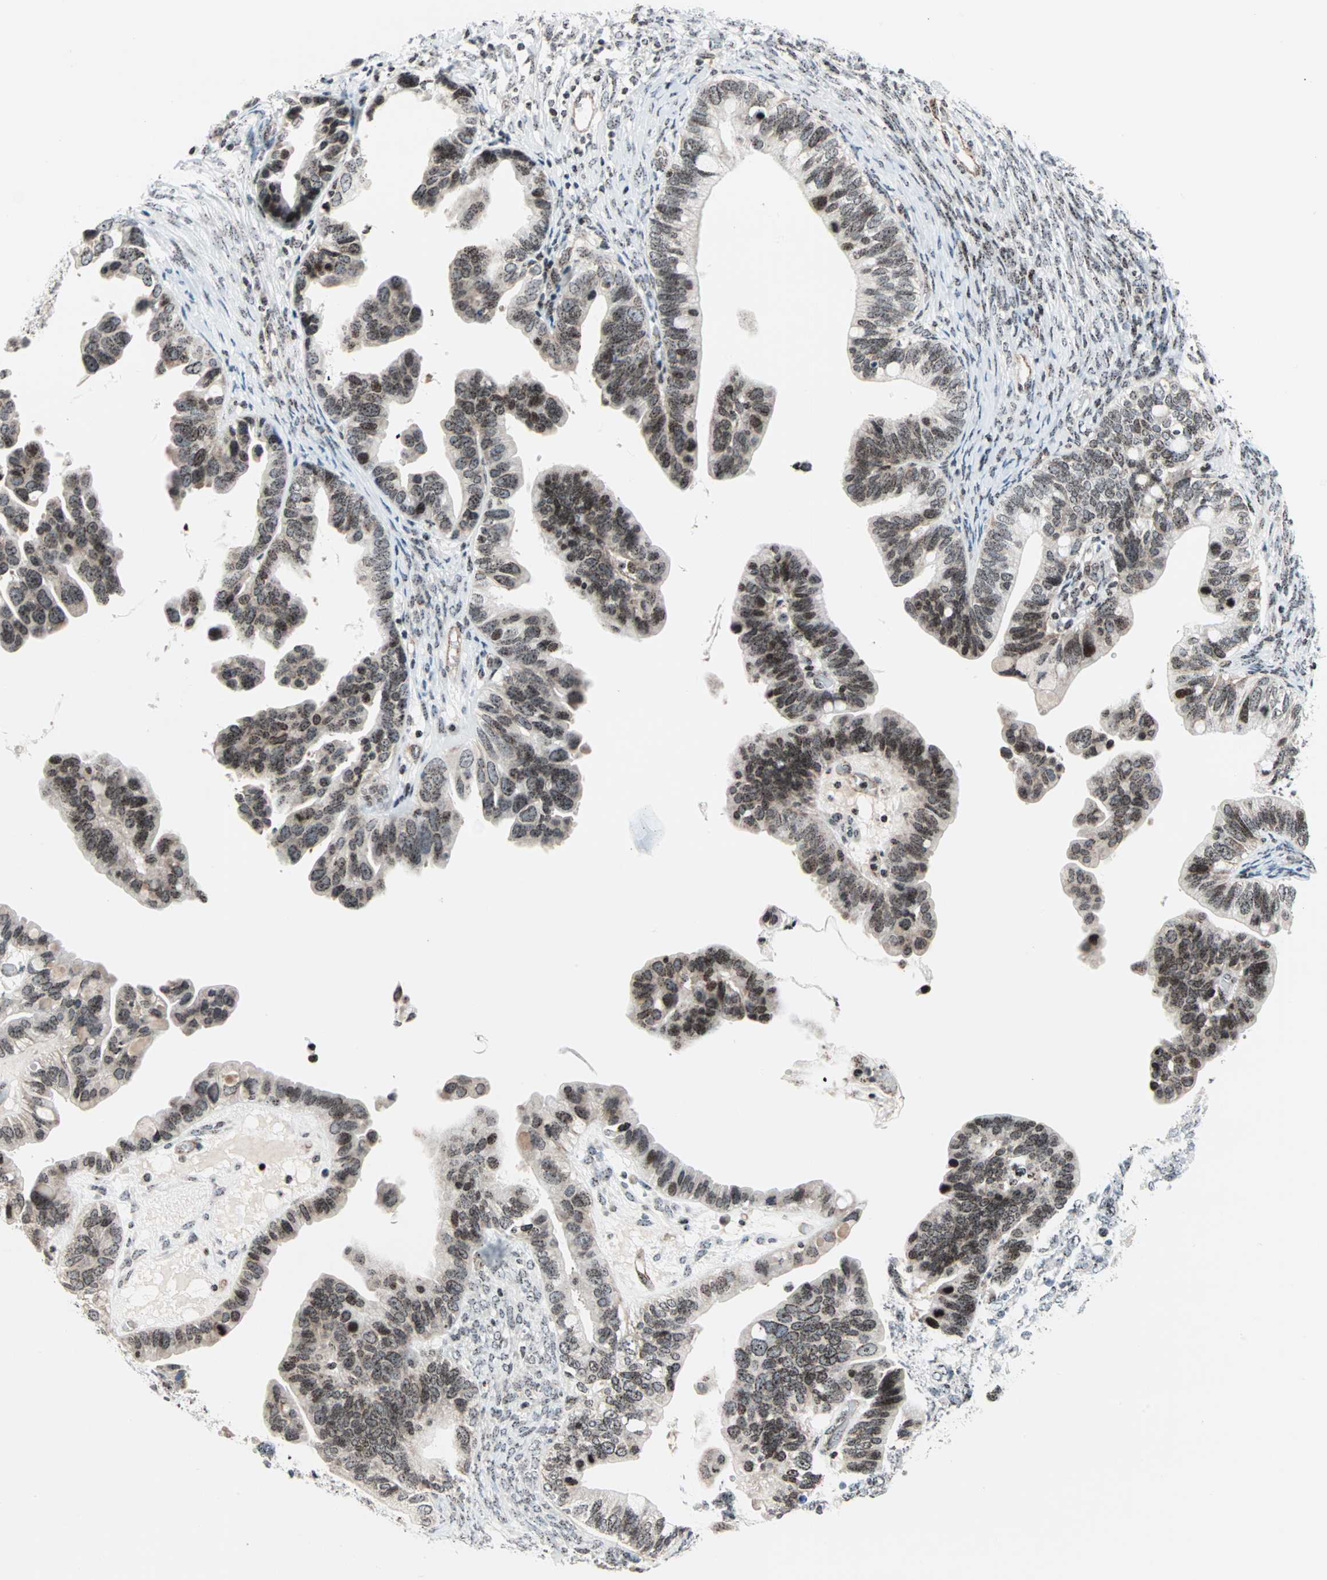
{"staining": {"intensity": "moderate", "quantity": ">75%", "location": "nuclear"}, "tissue": "ovarian cancer", "cell_type": "Tumor cells", "image_type": "cancer", "snomed": [{"axis": "morphology", "description": "Cystadenocarcinoma, serous, NOS"}, {"axis": "topography", "description": "Ovary"}], "caption": "An image of ovarian serous cystadenocarcinoma stained for a protein shows moderate nuclear brown staining in tumor cells. The staining was performed using DAB (3,3'-diaminobenzidine), with brown indicating positive protein expression. Nuclei are stained blue with hematoxylin.", "gene": "CENPA", "patient": {"sex": "female", "age": 56}}